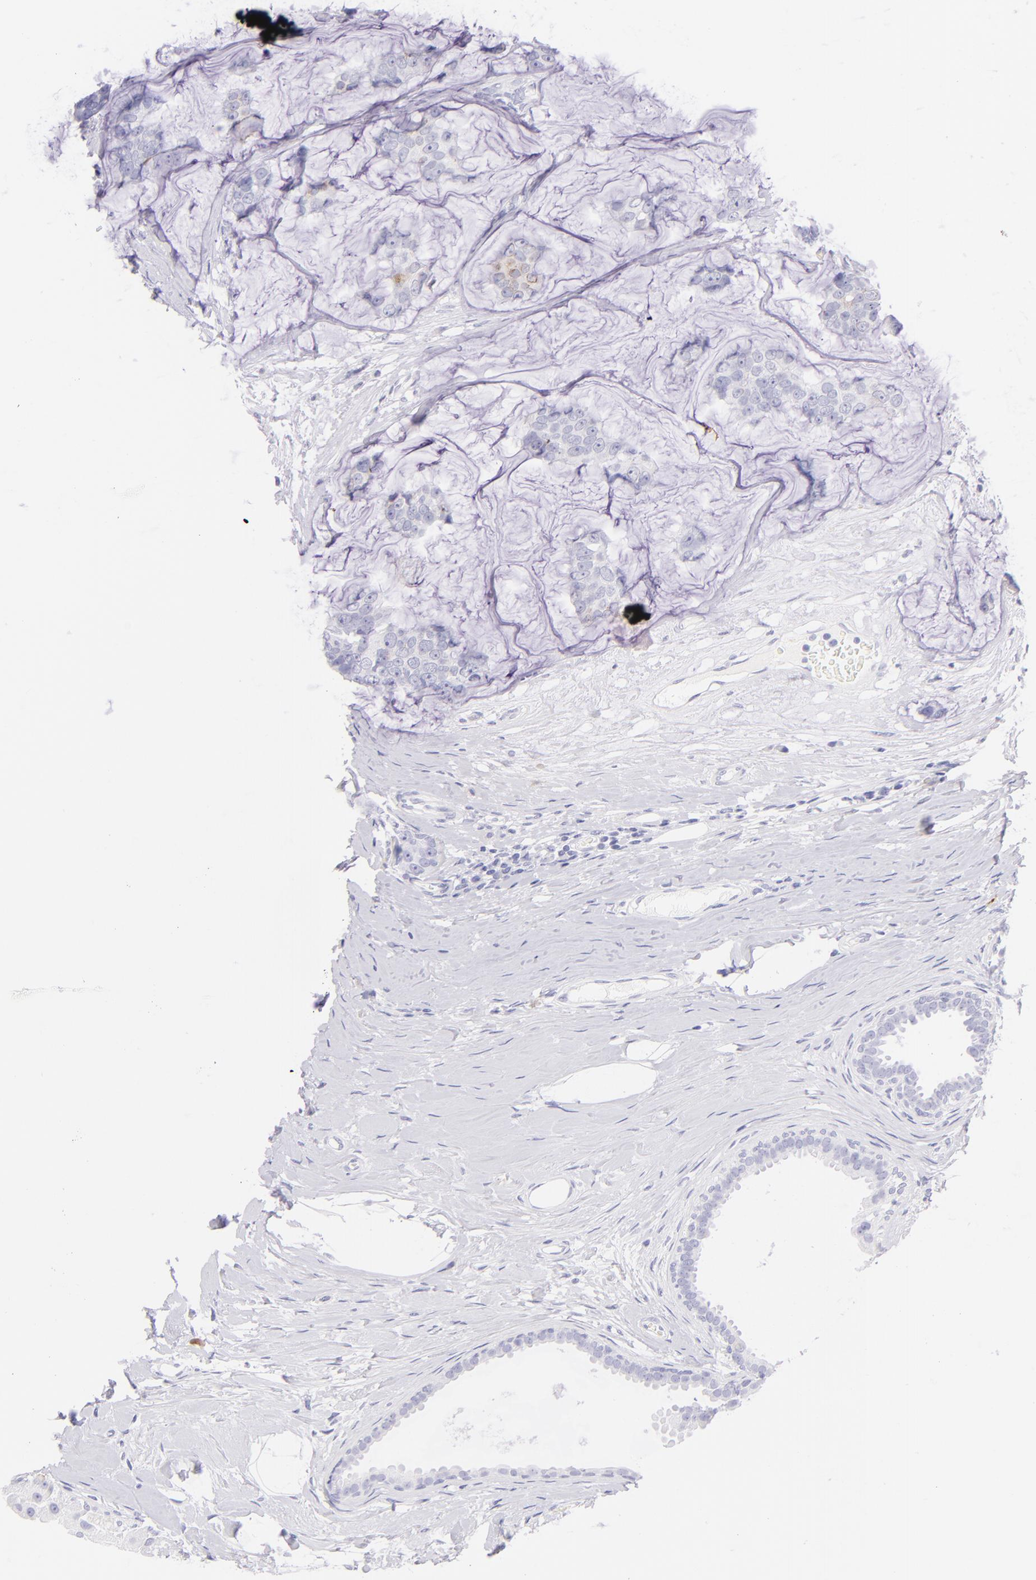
{"staining": {"intensity": "negative", "quantity": "none", "location": "none"}, "tissue": "breast cancer", "cell_type": "Tumor cells", "image_type": "cancer", "snomed": [{"axis": "morphology", "description": "Normal tissue, NOS"}, {"axis": "morphology", "description": "Duct carcinoma"}, {"axis": "topography", "description": "Breast"}], "caption": "DAB (3,3'-diaminobenzidine) immunohistochemical staining of human infiltrating ductal carcinoma (breast) displays no significant staining in tumor cells. (DAB (3,3'-diaminobenzidine) immunohistochemistry (IHC), high magnification).", "gene": "SDC1", "patient": {"sex": "female", "age": 50}}